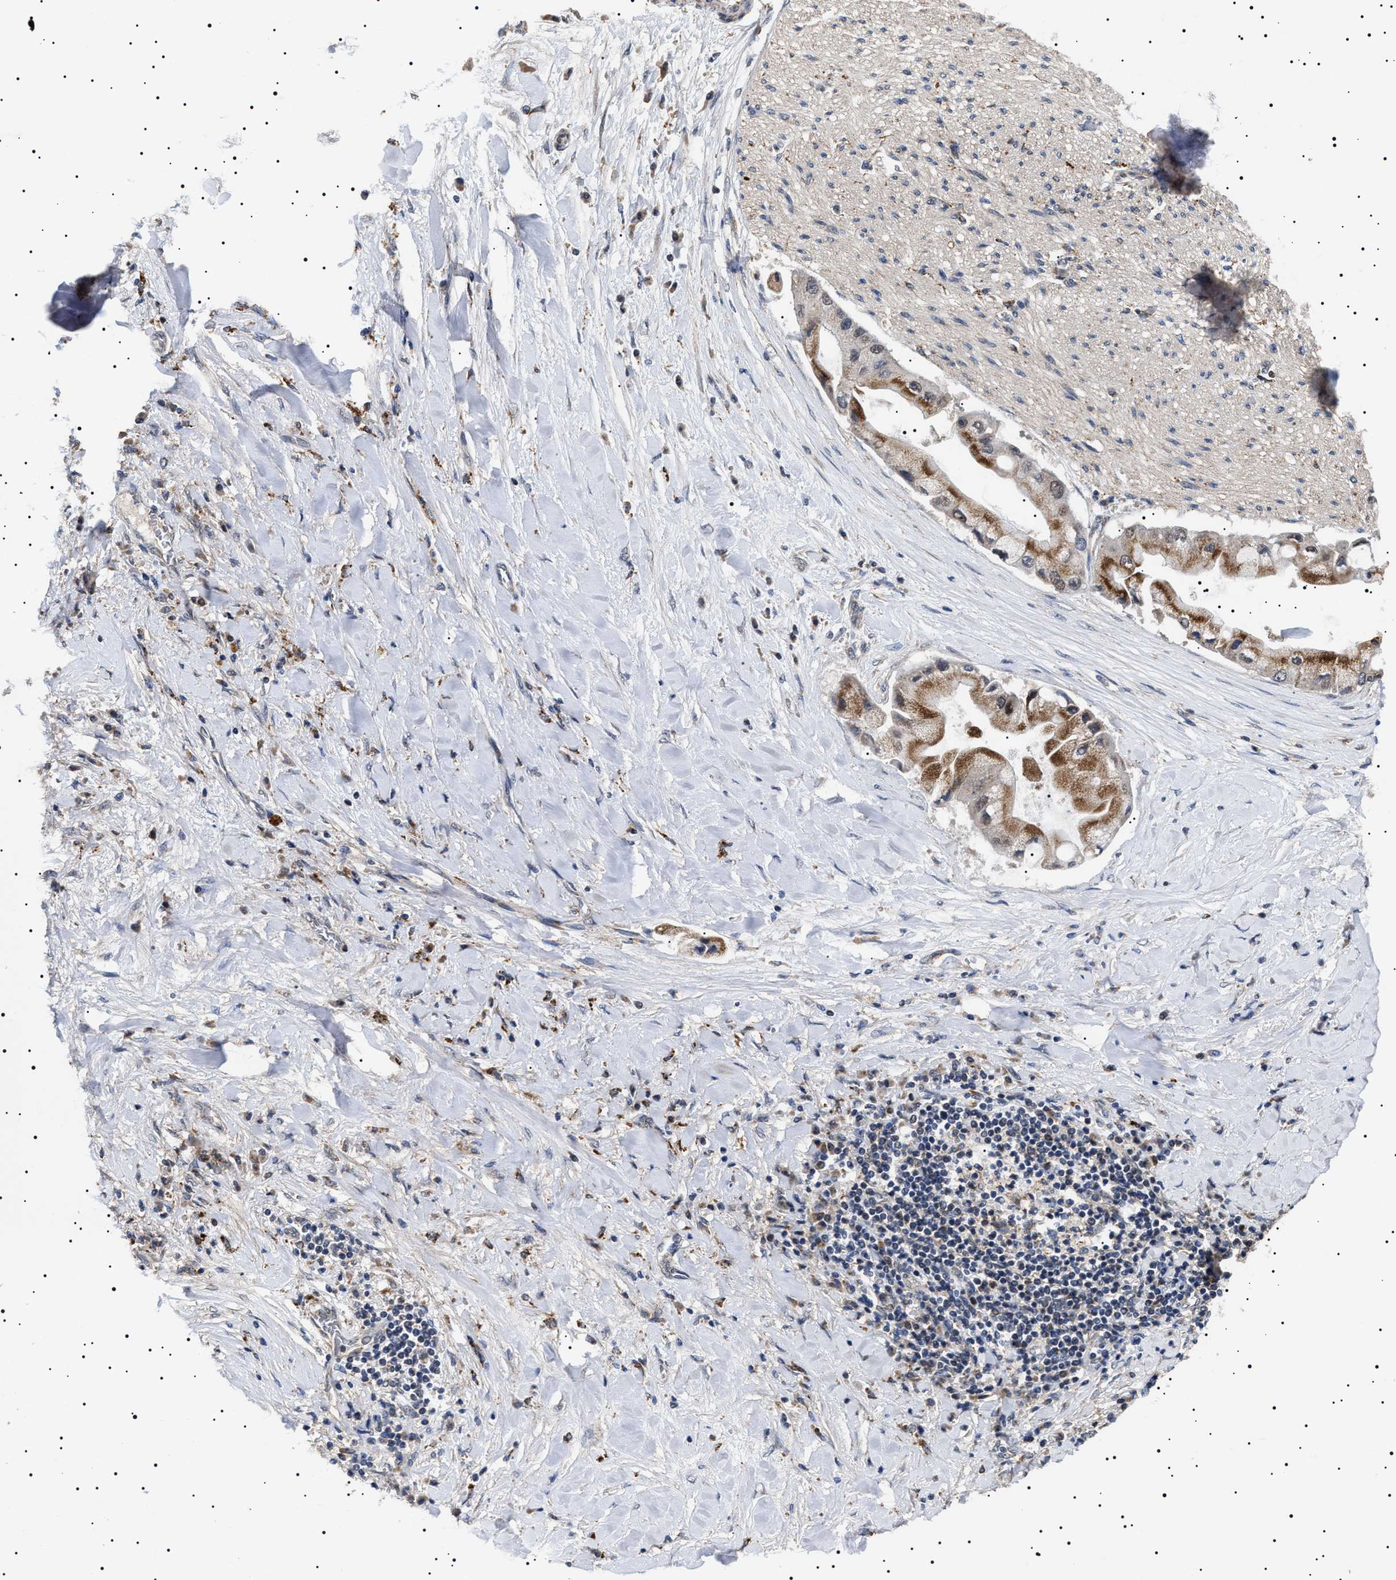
{"staining": {"intensity": "strong", "quantity": "25%-75%", "location": "cytoplasmic/membranous"}, "tissue": "liver cancer", "cell_type": "Tumor cells", "image_type": "cancer", "snomed": [{"axis": "morphology", "description": "Cholangiocarcinoma"}, {"axis": "topography", "description": "Liver"}], "caption": "Immunohistochemistry micrograph of human liver cholangiocarcinoma stained for a protein (brown), which exhibits high levels of strong cytoplasmic/membranous staining in about 25%-75% of tumor cells.", "gene": "RAB34", "patient": {"sex": "male", "age": 50}}